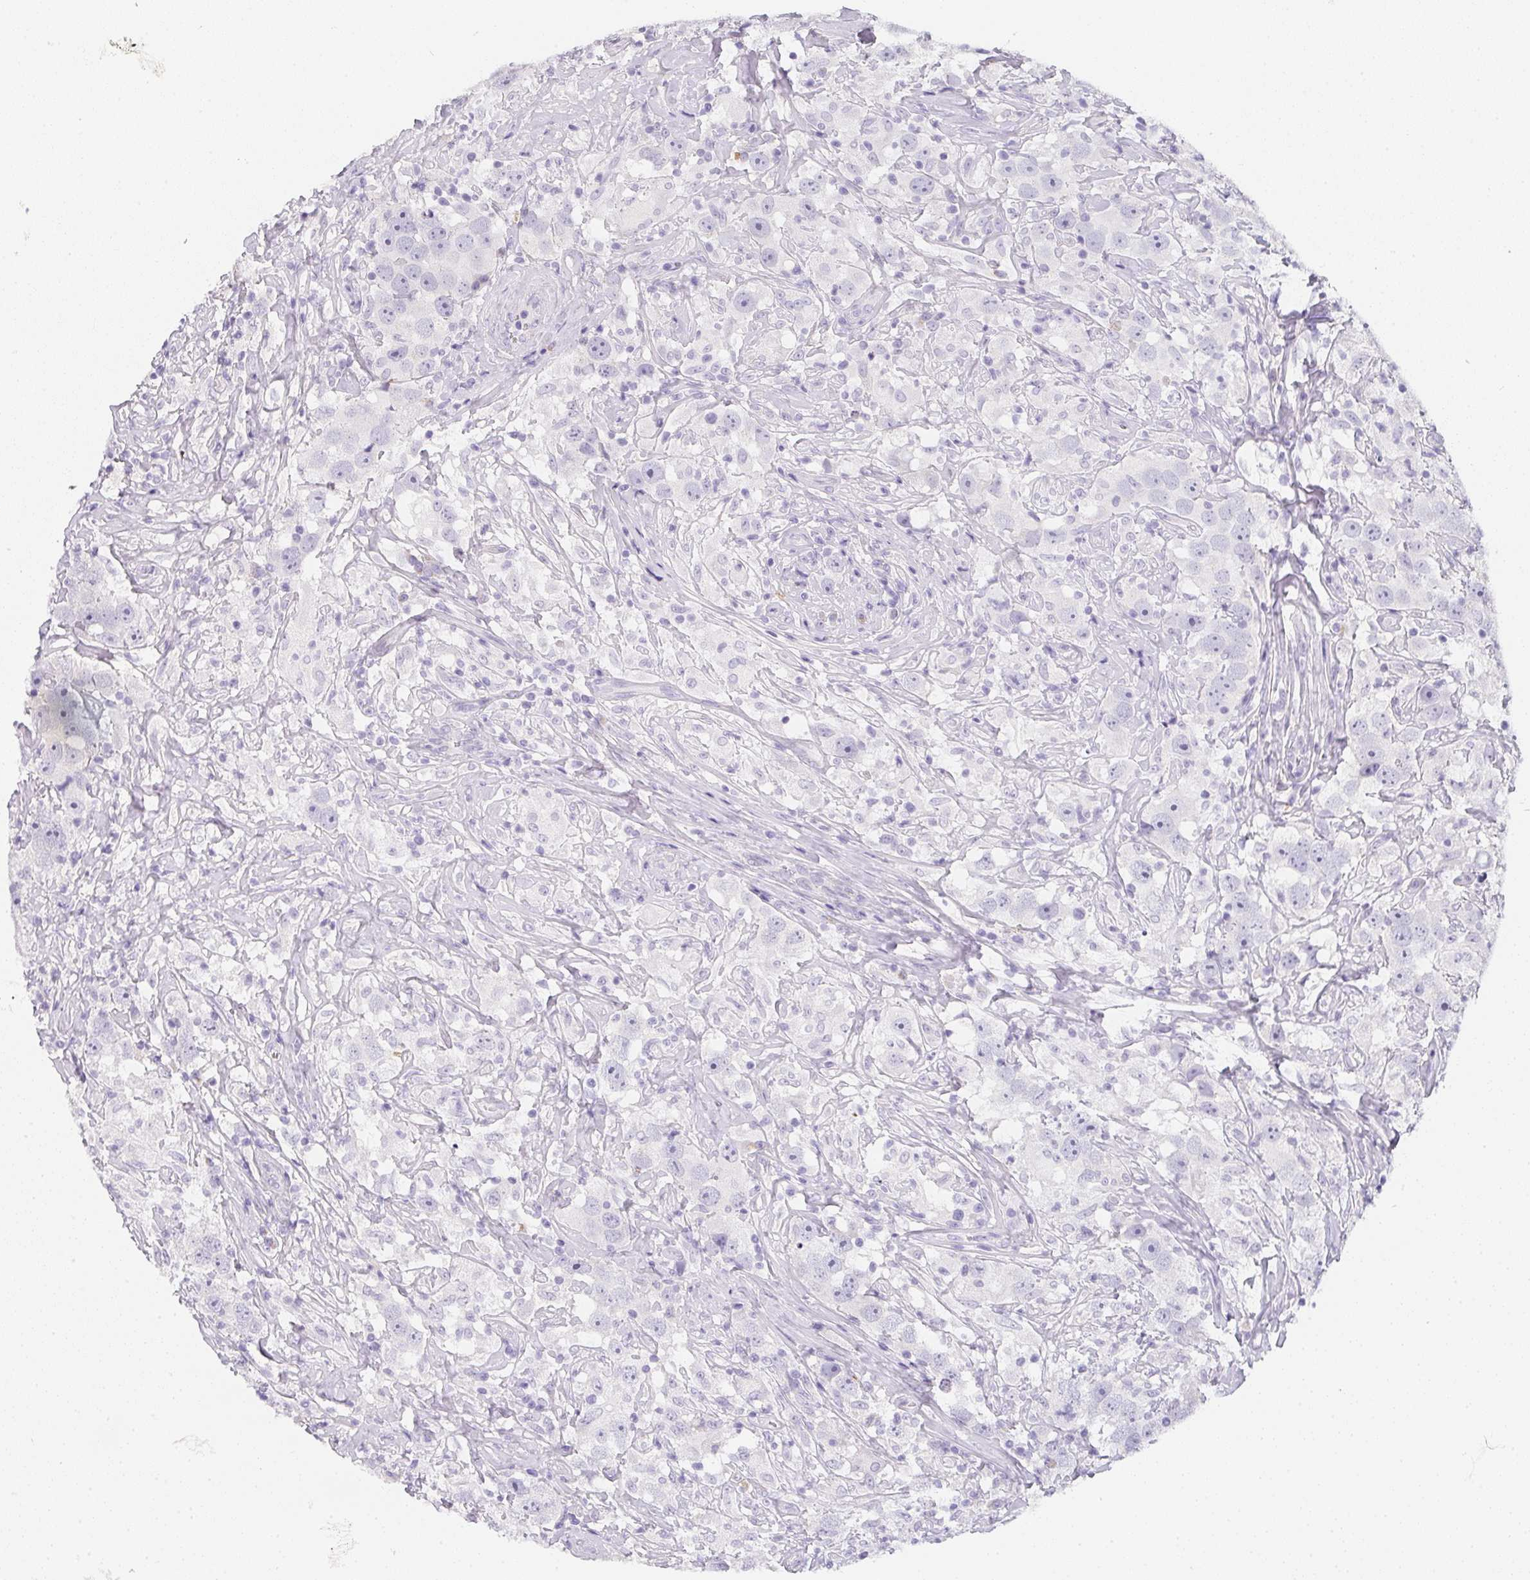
{"staining": {"intensity": "negative", "quantity": "none", "location": "none"}, "tissue": "testis cancer", "cell_type": "Tumor cells", "image_type": "cancer", "snomed": [{"axis": "morphology", "description": "Seminoma, NOS"}, {"axis": "topography", "description": "Testis"}], "caption": "The immunohistochemistry photomicrograph has no significant expression in tumor cells of testis cancer (seminoma) tissue.", "gene": "MAP1A", "patient": {"sex": "male", "age": 49}}